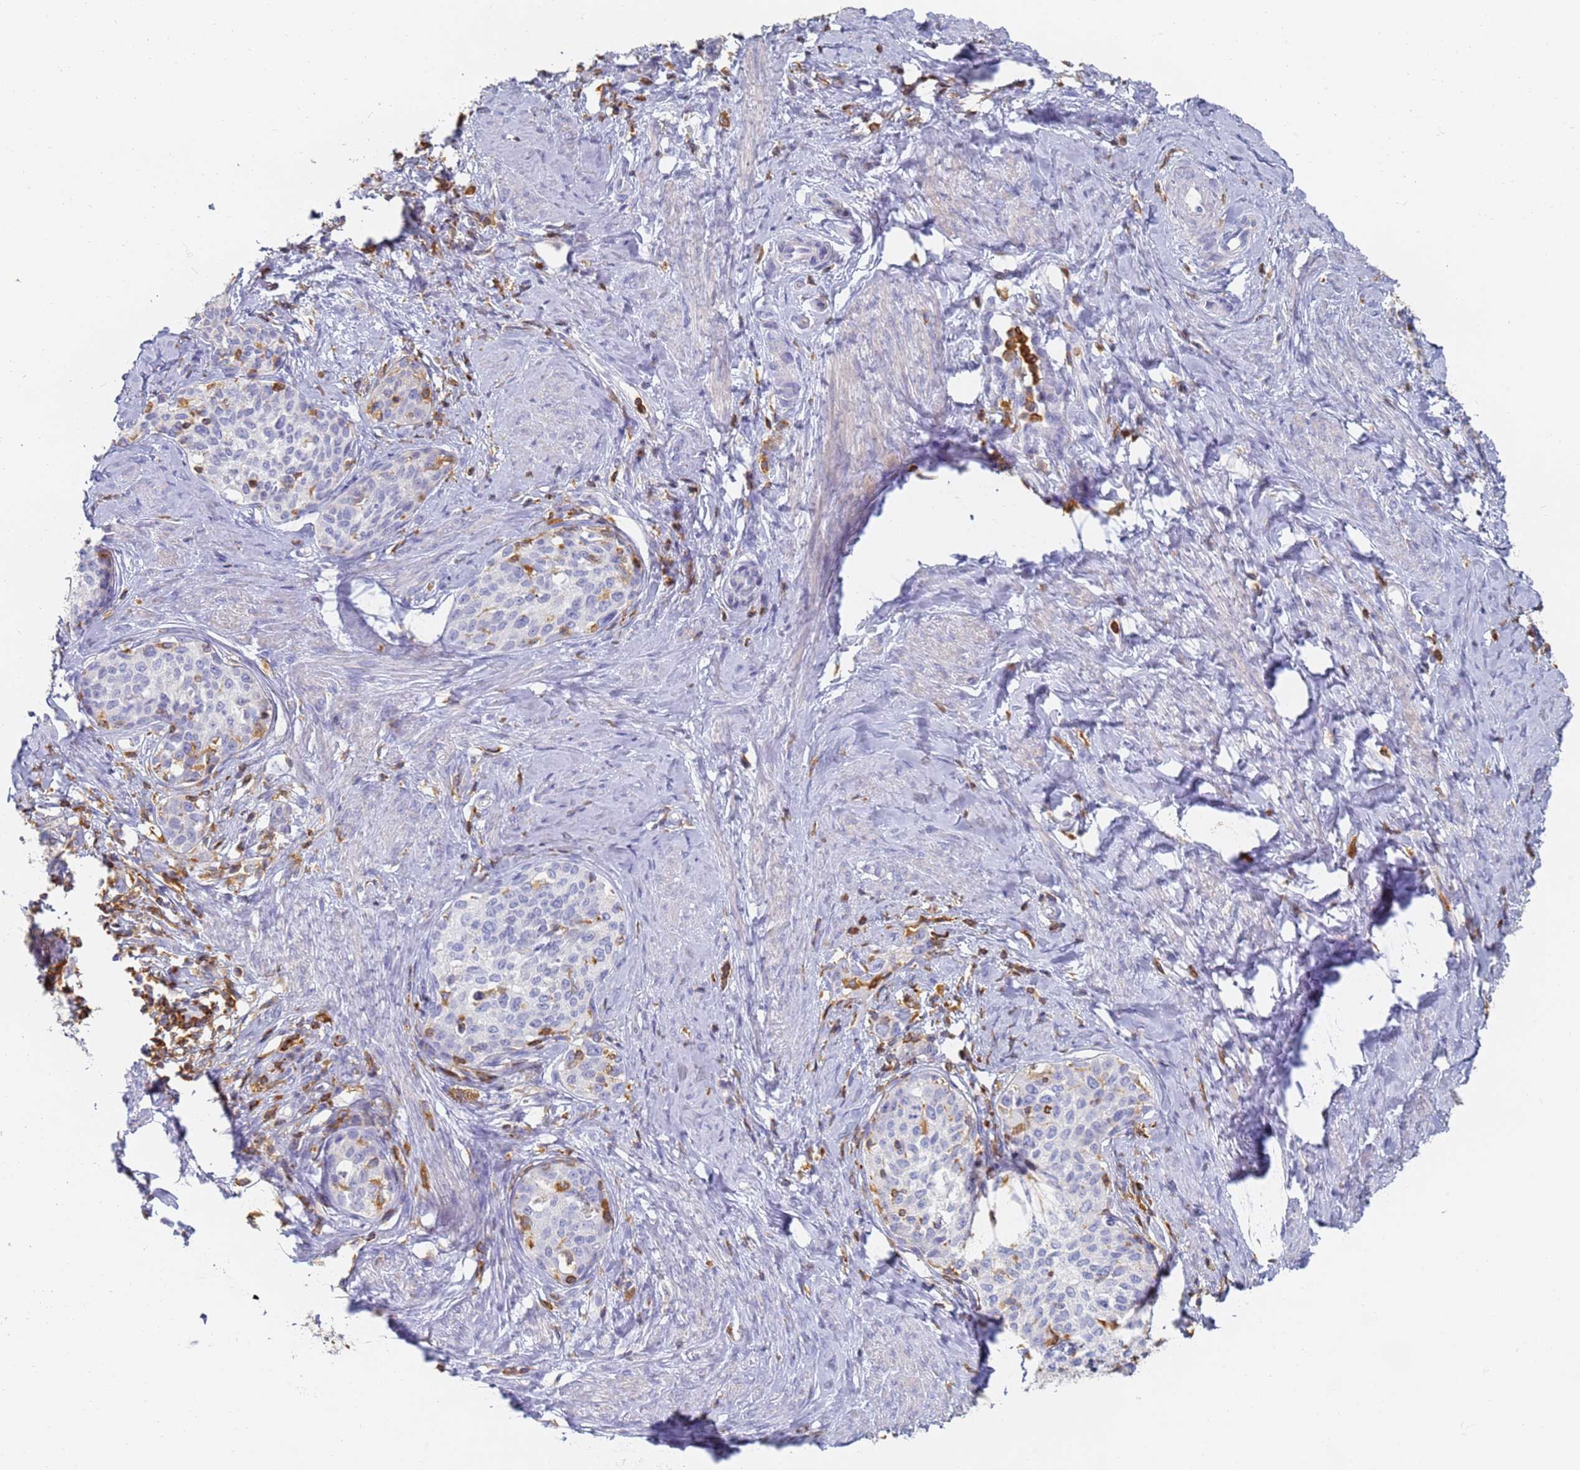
{"staining": {"intensity": "negative", "quantity": "none", "location": "none"}, "tissue": "cervical cancer", "cell_type": "Tumor cells", "image_type": "cancer", "snomed": [{"axis": "morphology", "description": "Squamous cell carcinoma, NOS"}, {"axis": "morphology", "description": "Adenocarcinoma, NOS"}, {"axis": "topography", "description": "Cervix"}], "caption": "Tumor cells are negative for brown protein staining in cervical cancer (squamous cell carcinoma).", "gene": "BIN2", "patient": {"sex": "female", "age": 52}}